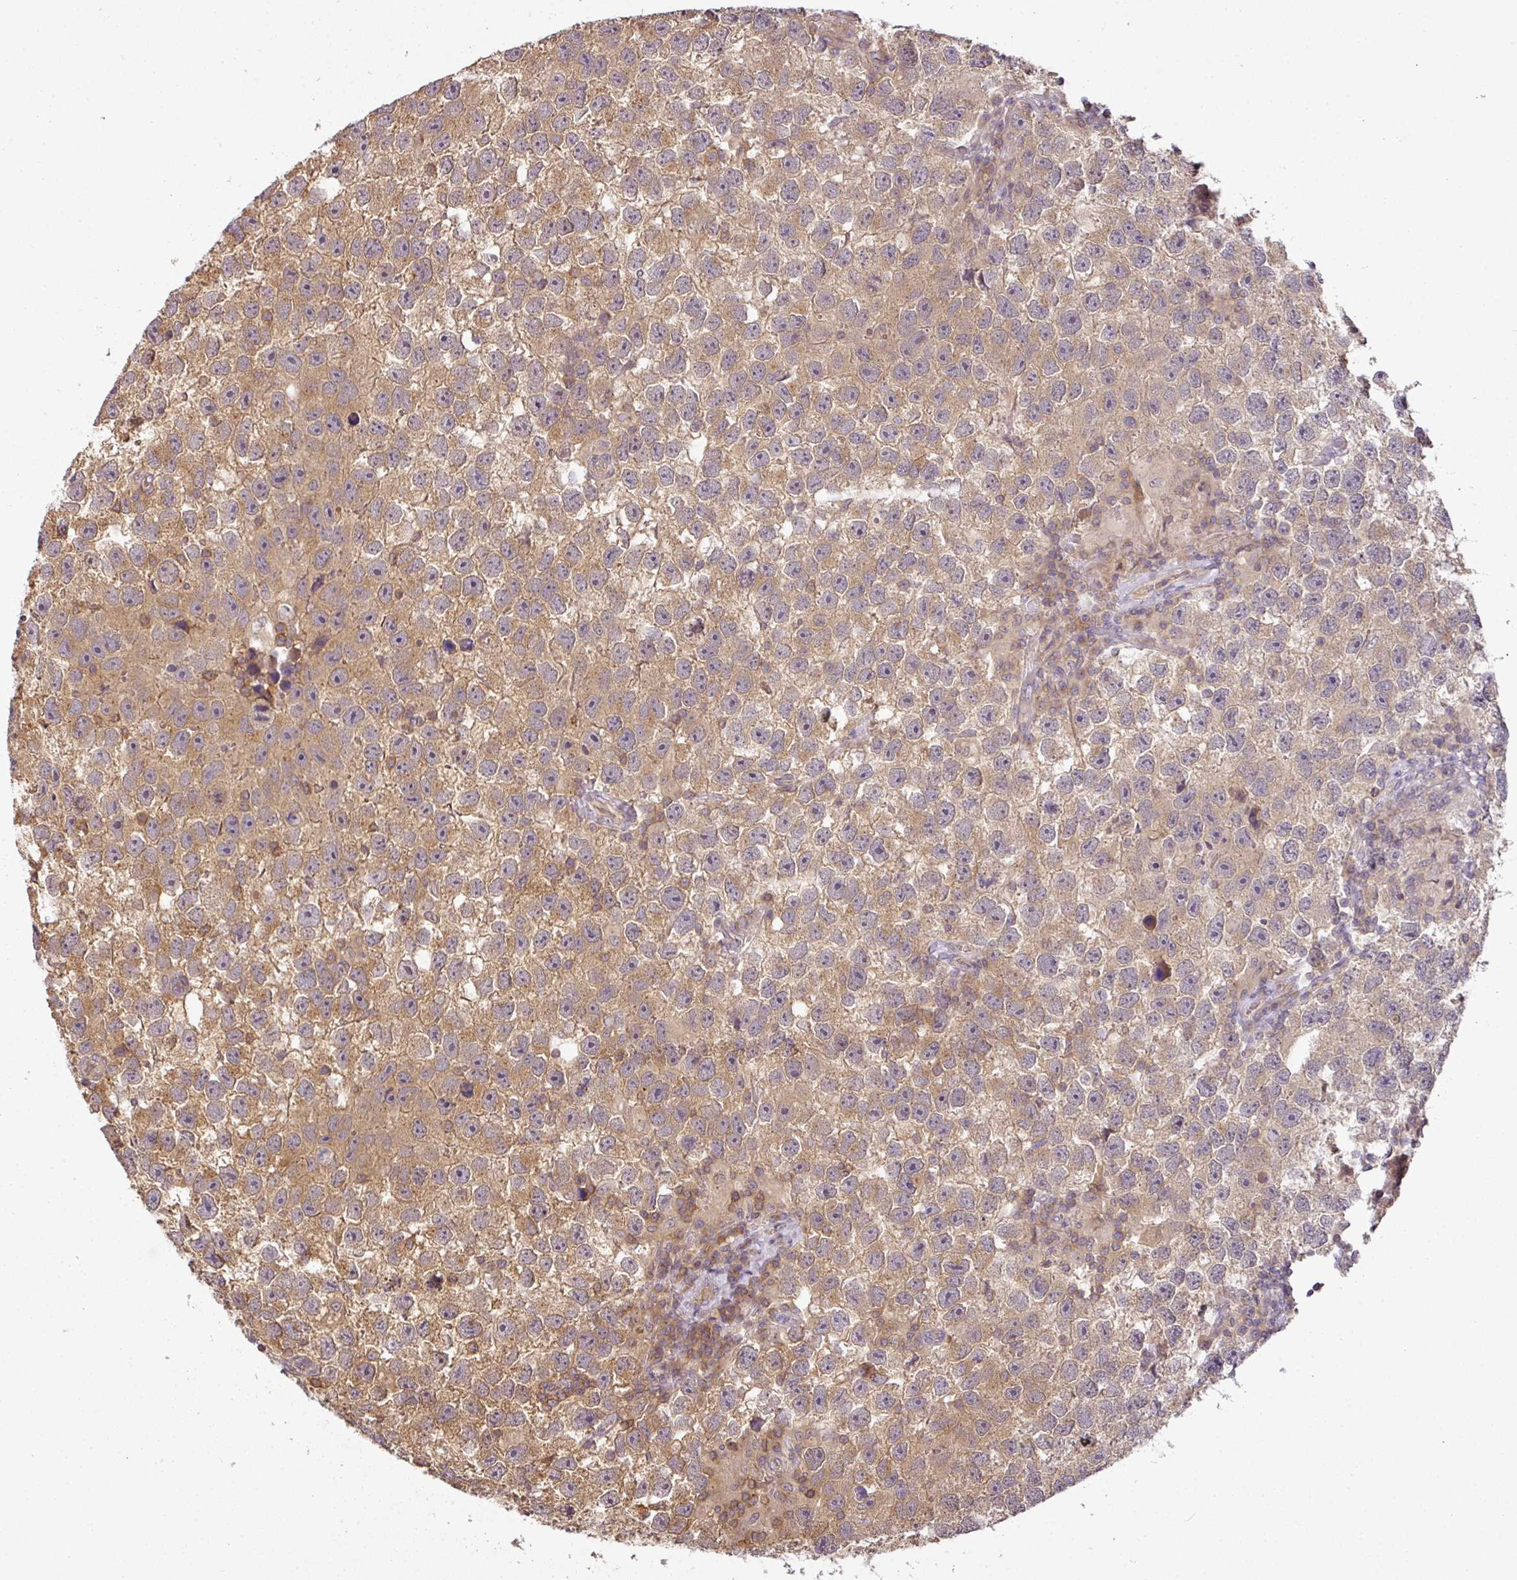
{"staining": {"intensity": "moderate", "quantity": "25%-75%", "location": "cytoplasmic/membranous"}, "tissue": "testis cancer", "cell_type": "Tumor cells", "image_type": "cancer", "snomed": [{"axis": "morphology", "description": "Seminoma, NOS"}, {"axis": "topography", "description": "Testis"}], "caption": "This micrograph shows immunohistochemistry staining of human seminoma (testis), with medium moderate cytoplasmic/membranous positivity in approximately 25%-75% of tumor cells.", "gene": "TCL1B", "patient": {"sex": "male", "age": 26}}